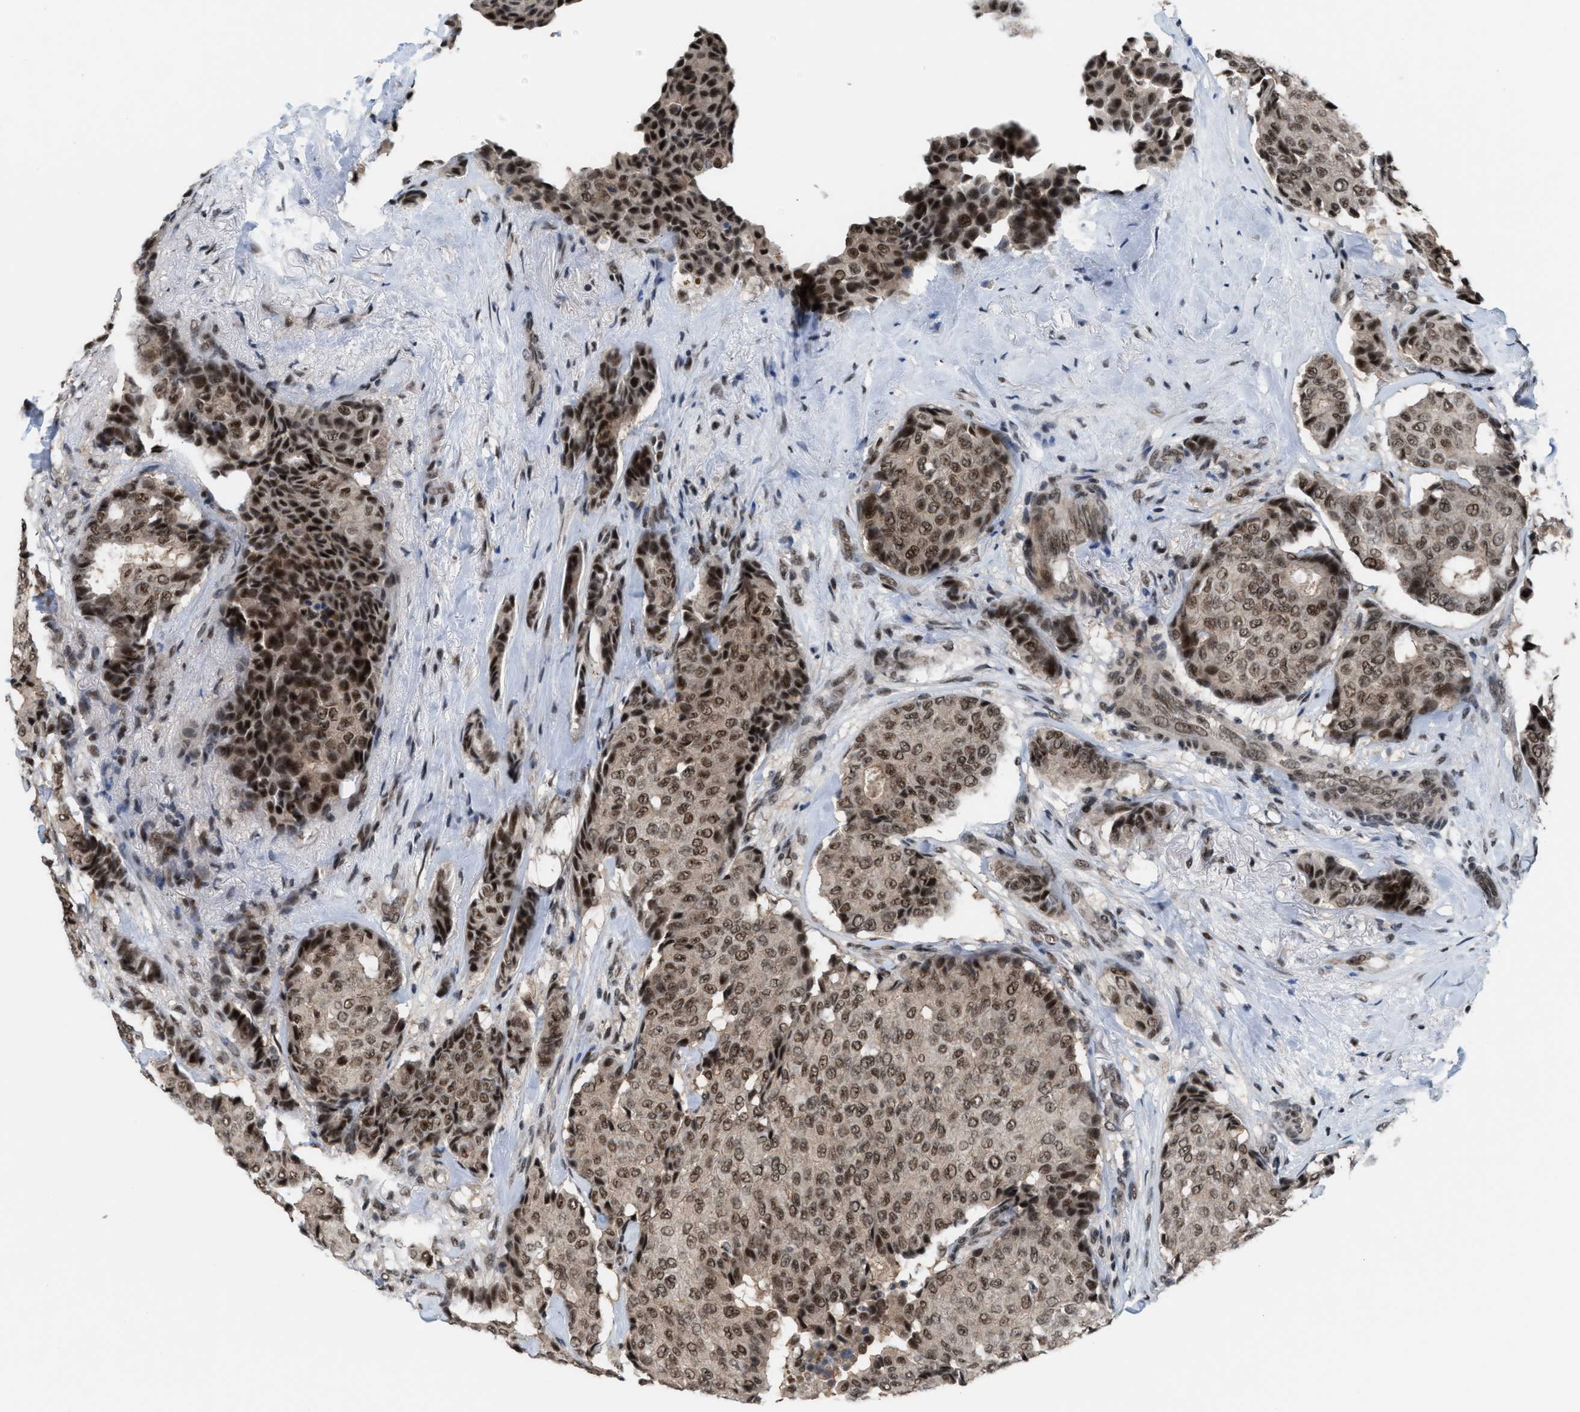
{"staining": {"intensity": "strong", "quantity": ">75%", "location": "nuclear"}, "tissue": "breast cancer", "cell_type": "Tumor cells", "image_type": "cancer", "snomed": [{"axis": "morphology", "description": "Duct carcinoma"}, {"axis": "topography", "description": "Breast"}], "caption": "Immunohistochemistry (IHC) staining of breast cancer, which reveals high levels of strong nuclear positivity in about >75% of tumor cells indicating strong nuclear protein expression. The staining was performed using DAB (3,3'-diaminobenzidine) (brown) for protein detection and nuclei were counterstained in hematoxylin (blue).", "gene": "PRPF4", "patient": {"sex": "female", "age": 75}}